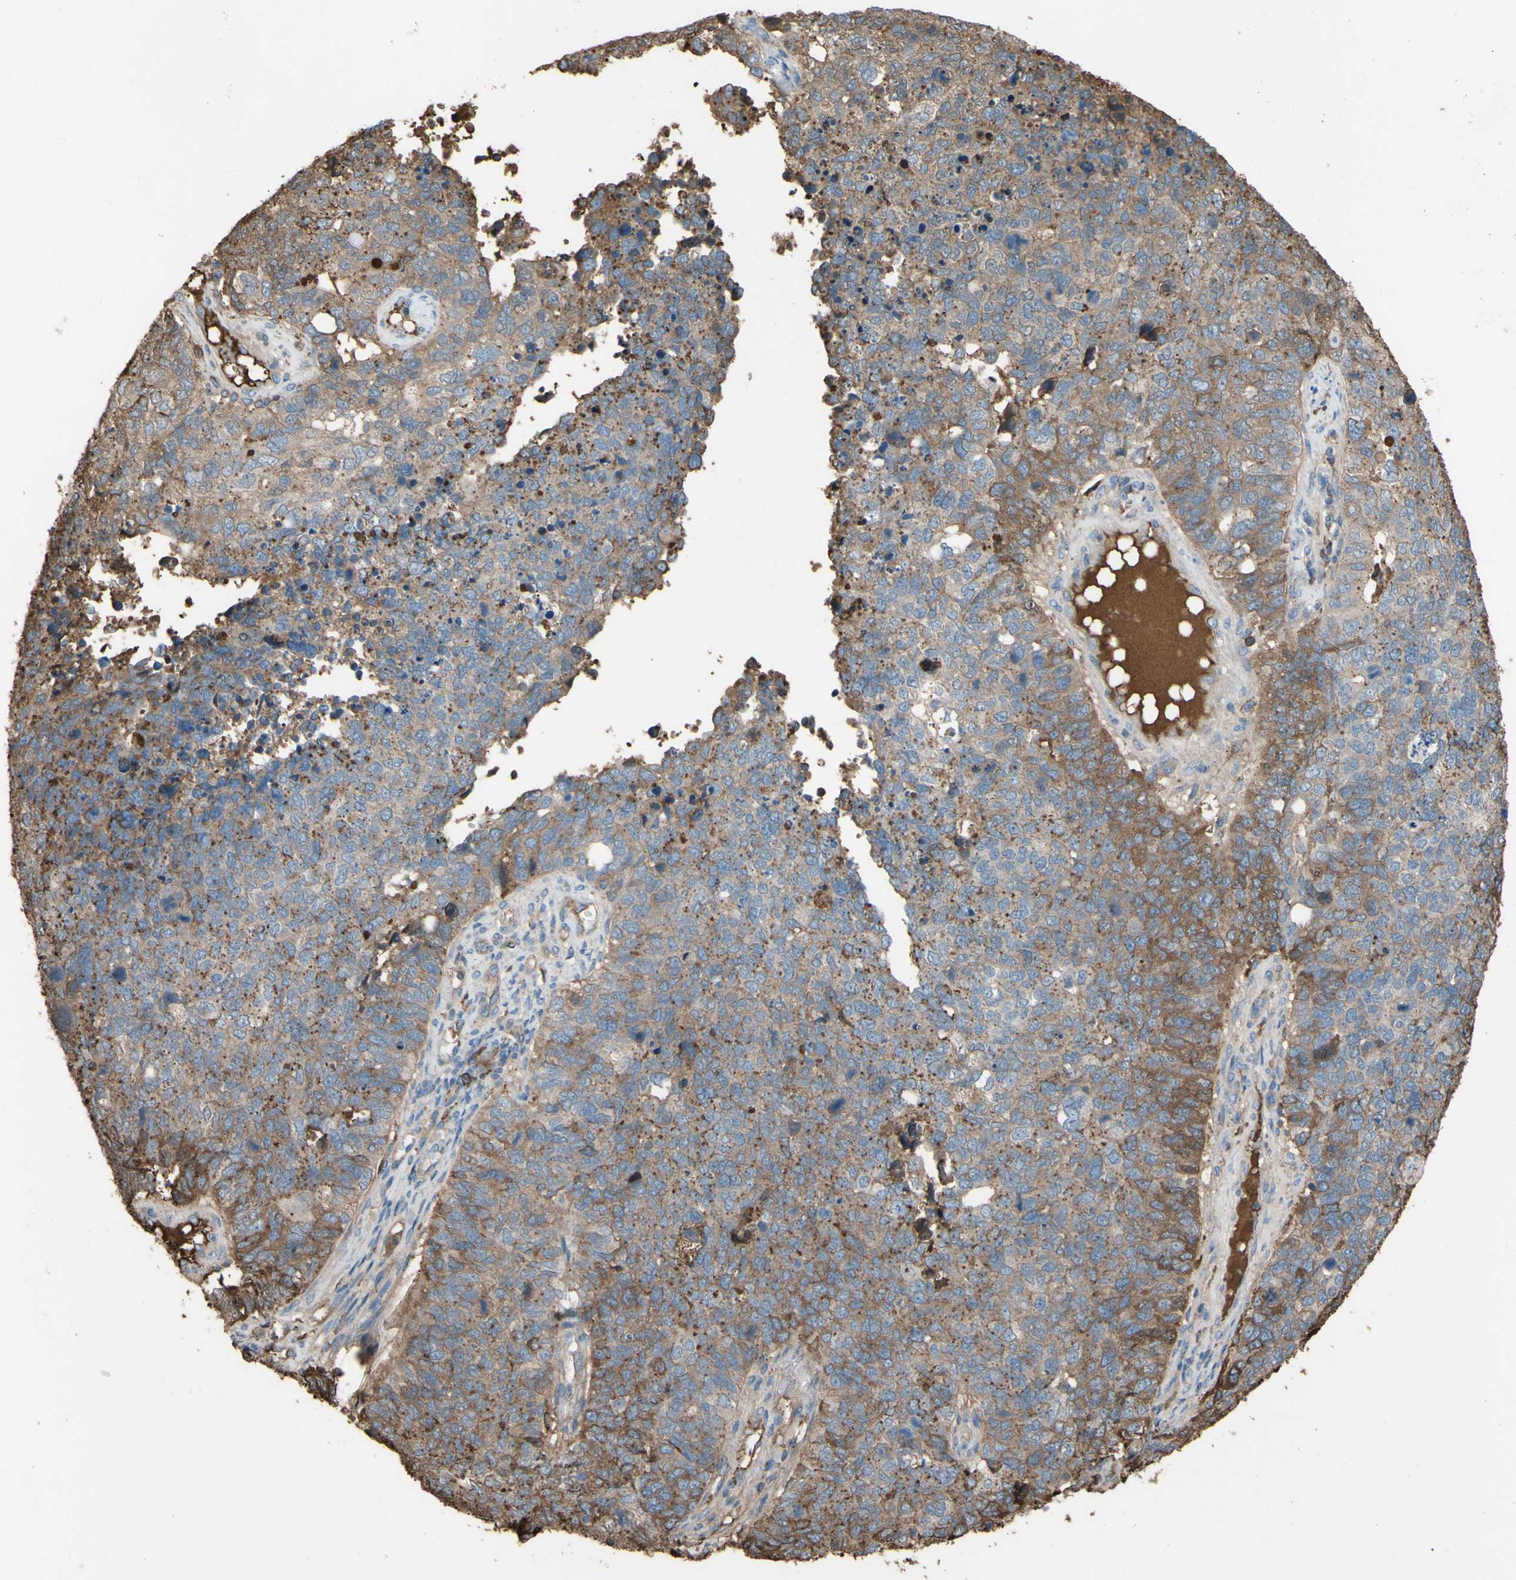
{"staining": {"intensity": "weak", "quantity": "25%-75%", "location": "cytoplasmic/membranous"}, "tissue": "cervical cancer", "cell_type": "Tumor cells", "image_type": "cancer", "snomed": [{"axis": "morphology", "description": "Squamous cell carcinoma, NOS"}, {"axis": "topography", "description": "Cervix"}], "caption": "Protein analysis of cervical cancer (squamous cell carcinoma) tissue displays weak cytoplasmic/membranous staining in about 25%-75% of tumor cells. (Stains: DAB in brown, nuclei in blue, Microscopy: brightfield microscopy at high magnification).", "gene": "PTGDS", "patient": {"sex": "female", "age": 63}}